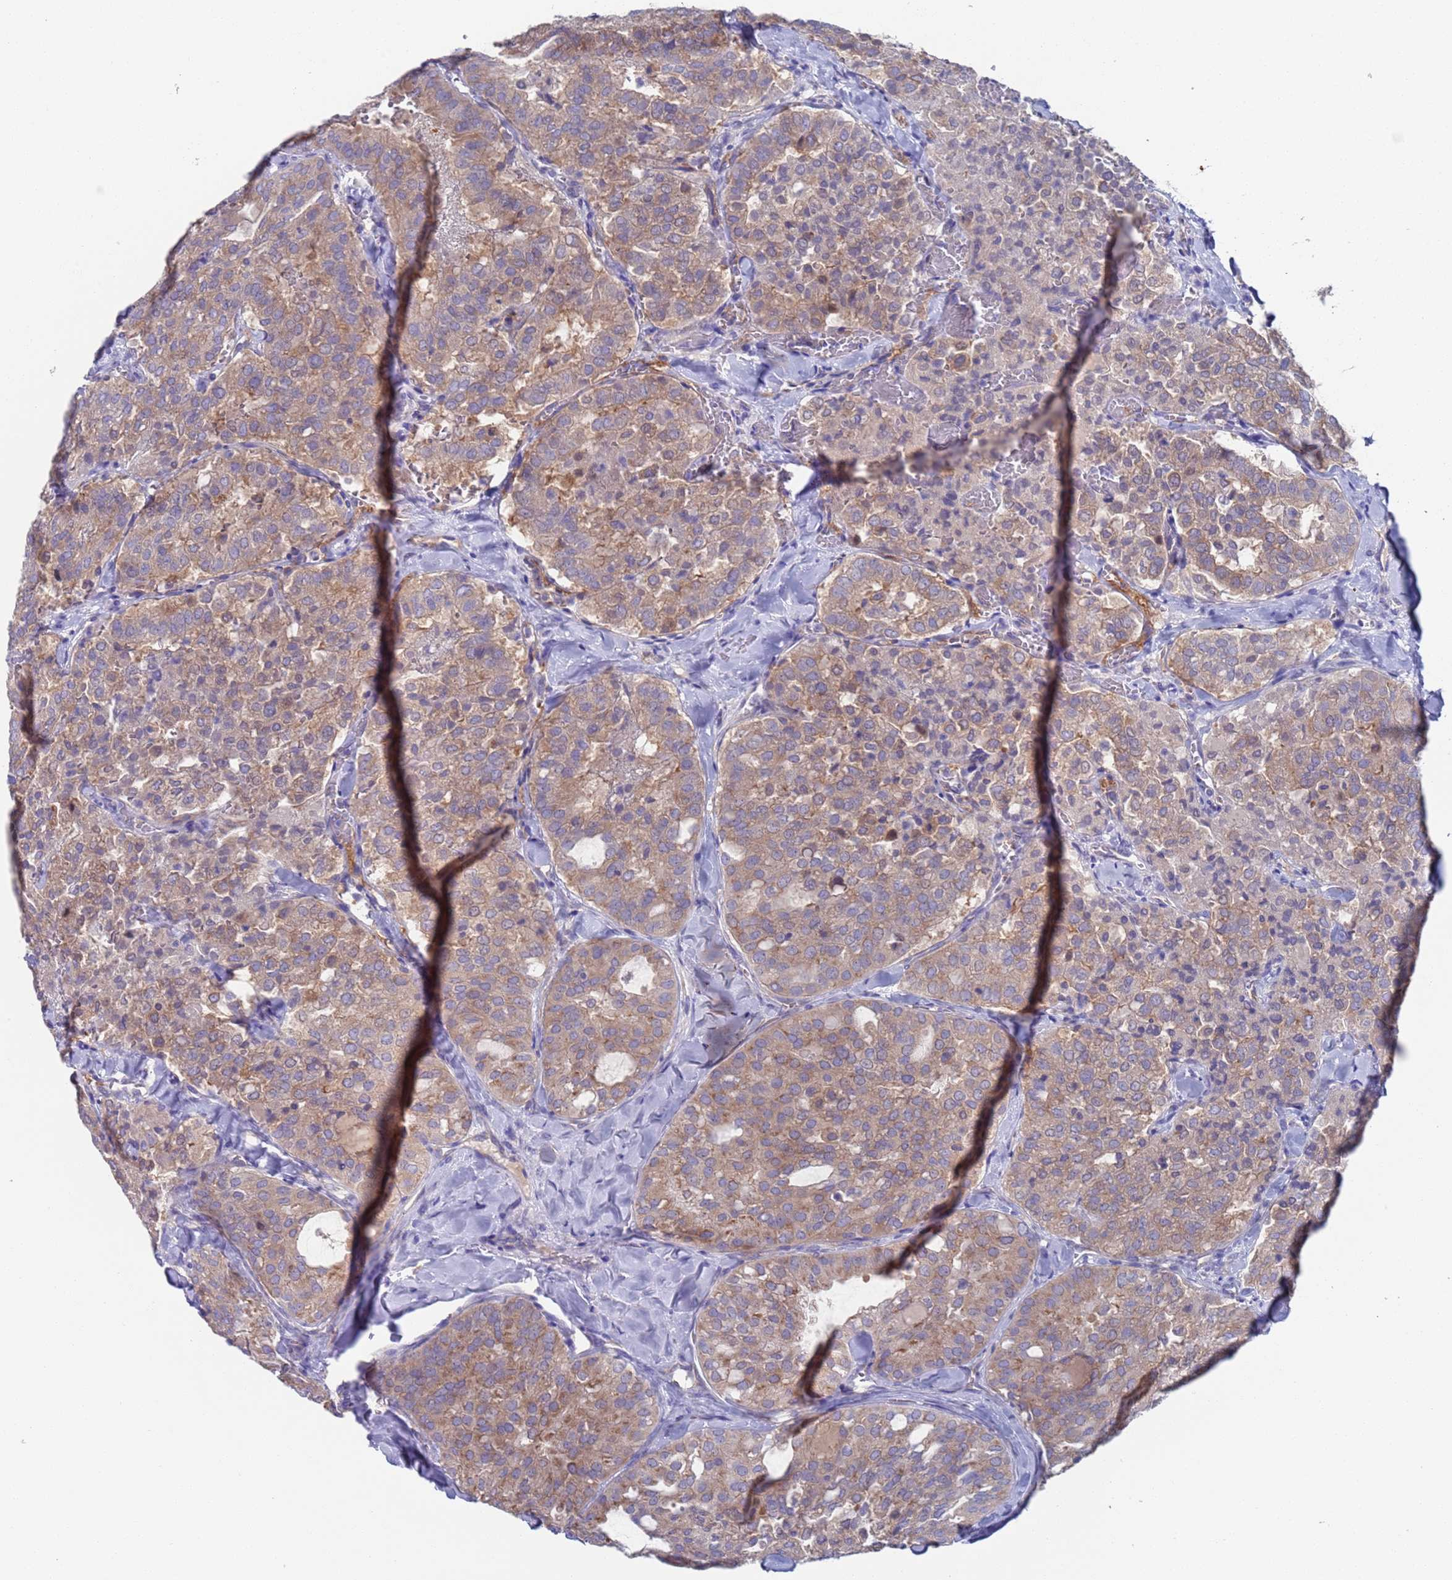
{"staining": {"intensity": "weak", "quantity": ">75%", "location": "cytoplasmic/membranous"}, "tissue": "thyroid cancer", "cell_type": "Tumor cells", "image_type": "cancer", "snomed": [{"axis": "morphology", "description": "Follicular adenoma carcinoma, NOS"}, {"axis": "topography", "description": "Thyroid gland"}], "caption": "Immunohistochemistry (IHC) of human thyroid cancer (follicular adenoma carcinoma) shows low levels of weak cytoplasmic/membranous positivity in approximately >75% of tumor cells.", "gene": "PET117", "patient": {"sex": "male", "age": 75}}